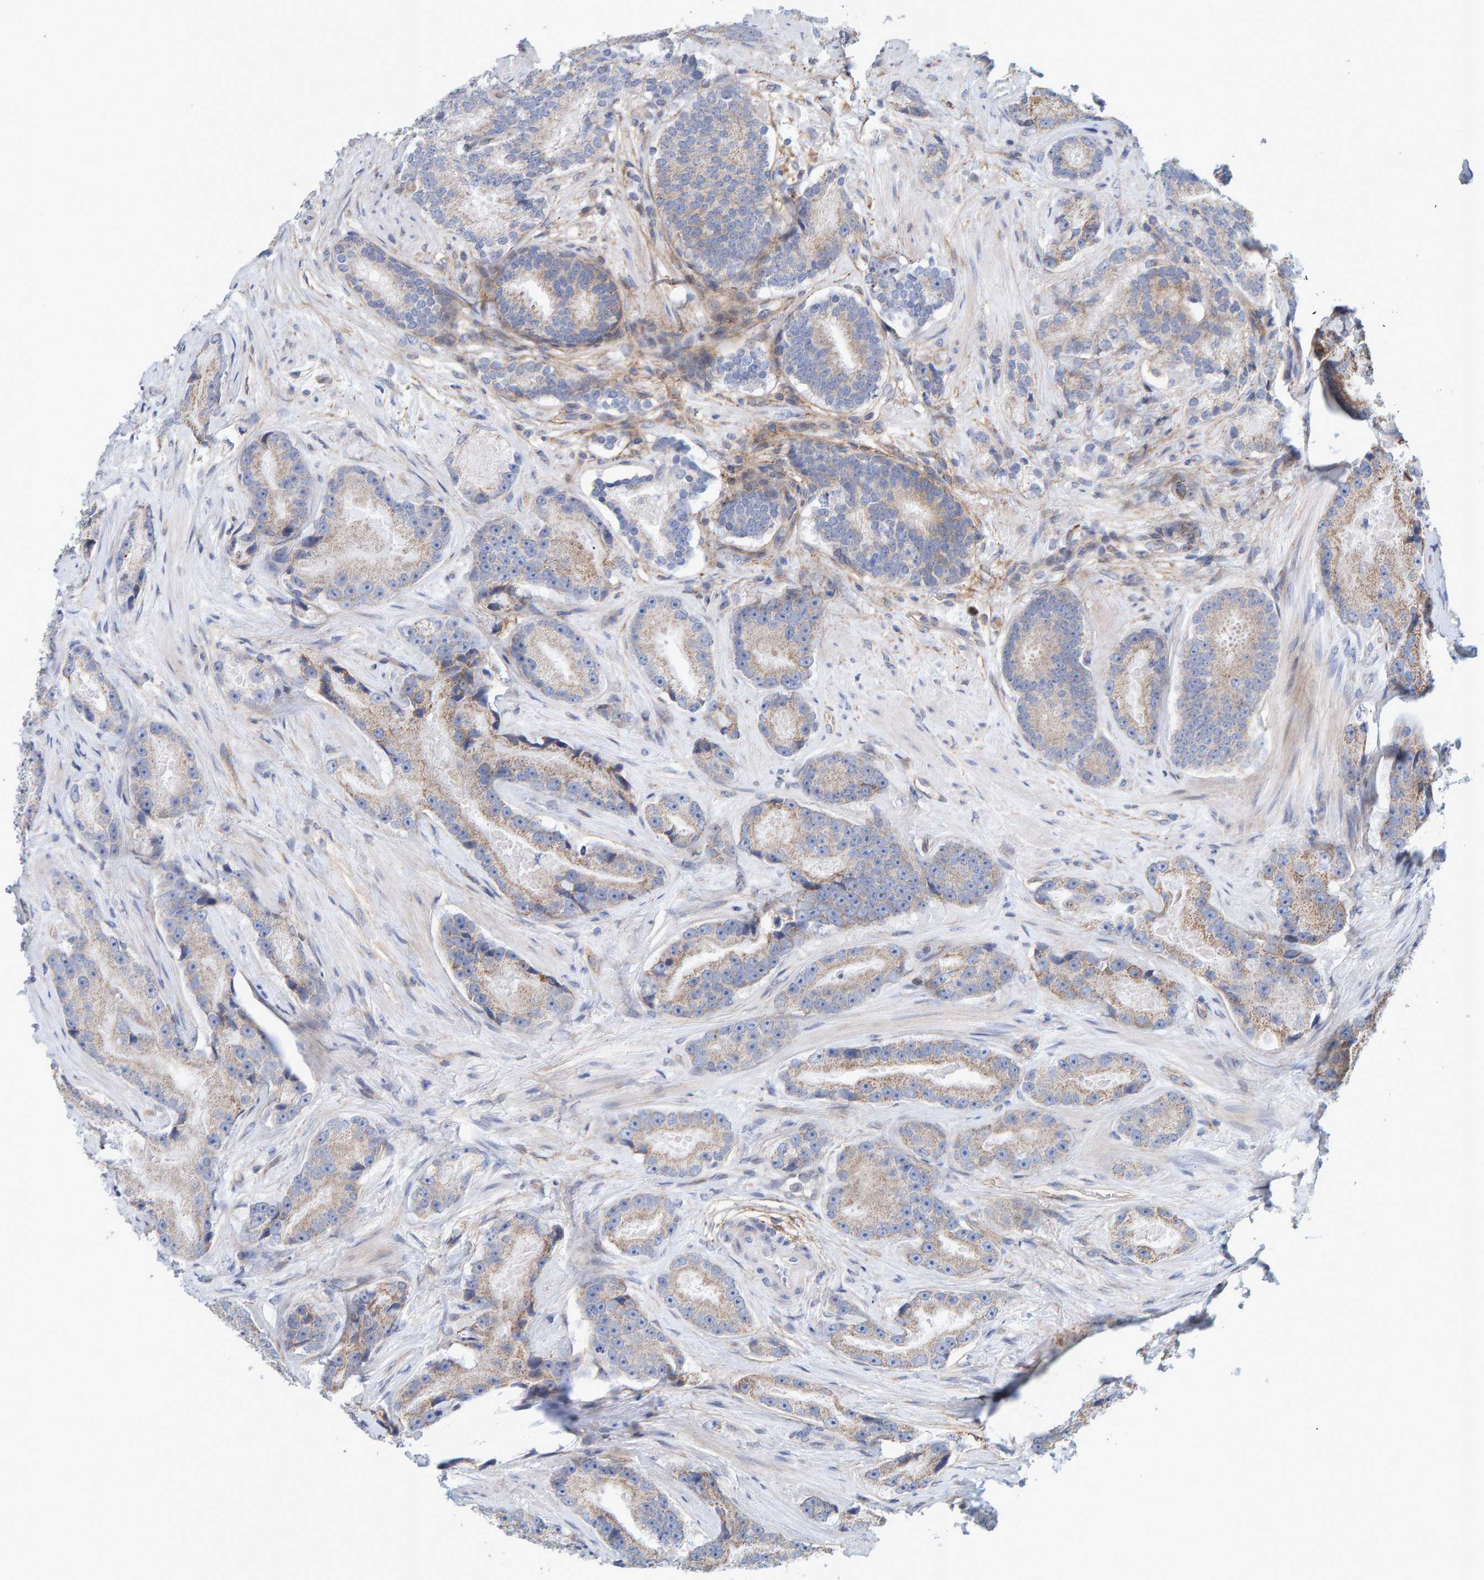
{"staining": {"intensity": "weak", "quantity": "<25%", "location": "cytoplasmic/membranous"}, "tissue": "prostate cancer", "cell_type": "Tumor cells", "image_type": "cancer", "snomed": [{"axis": "morphology", "description": "Adenocarcinoma, High grade"}, {"axis": "topography", "description": "Prostate"}], "caption": "A micrograph of human prostate adenocarcinoma (high-grade) is negative for staining in tumor cells.", "gene": "RGP1", "patient": {"sex": "male", "age": 55}}